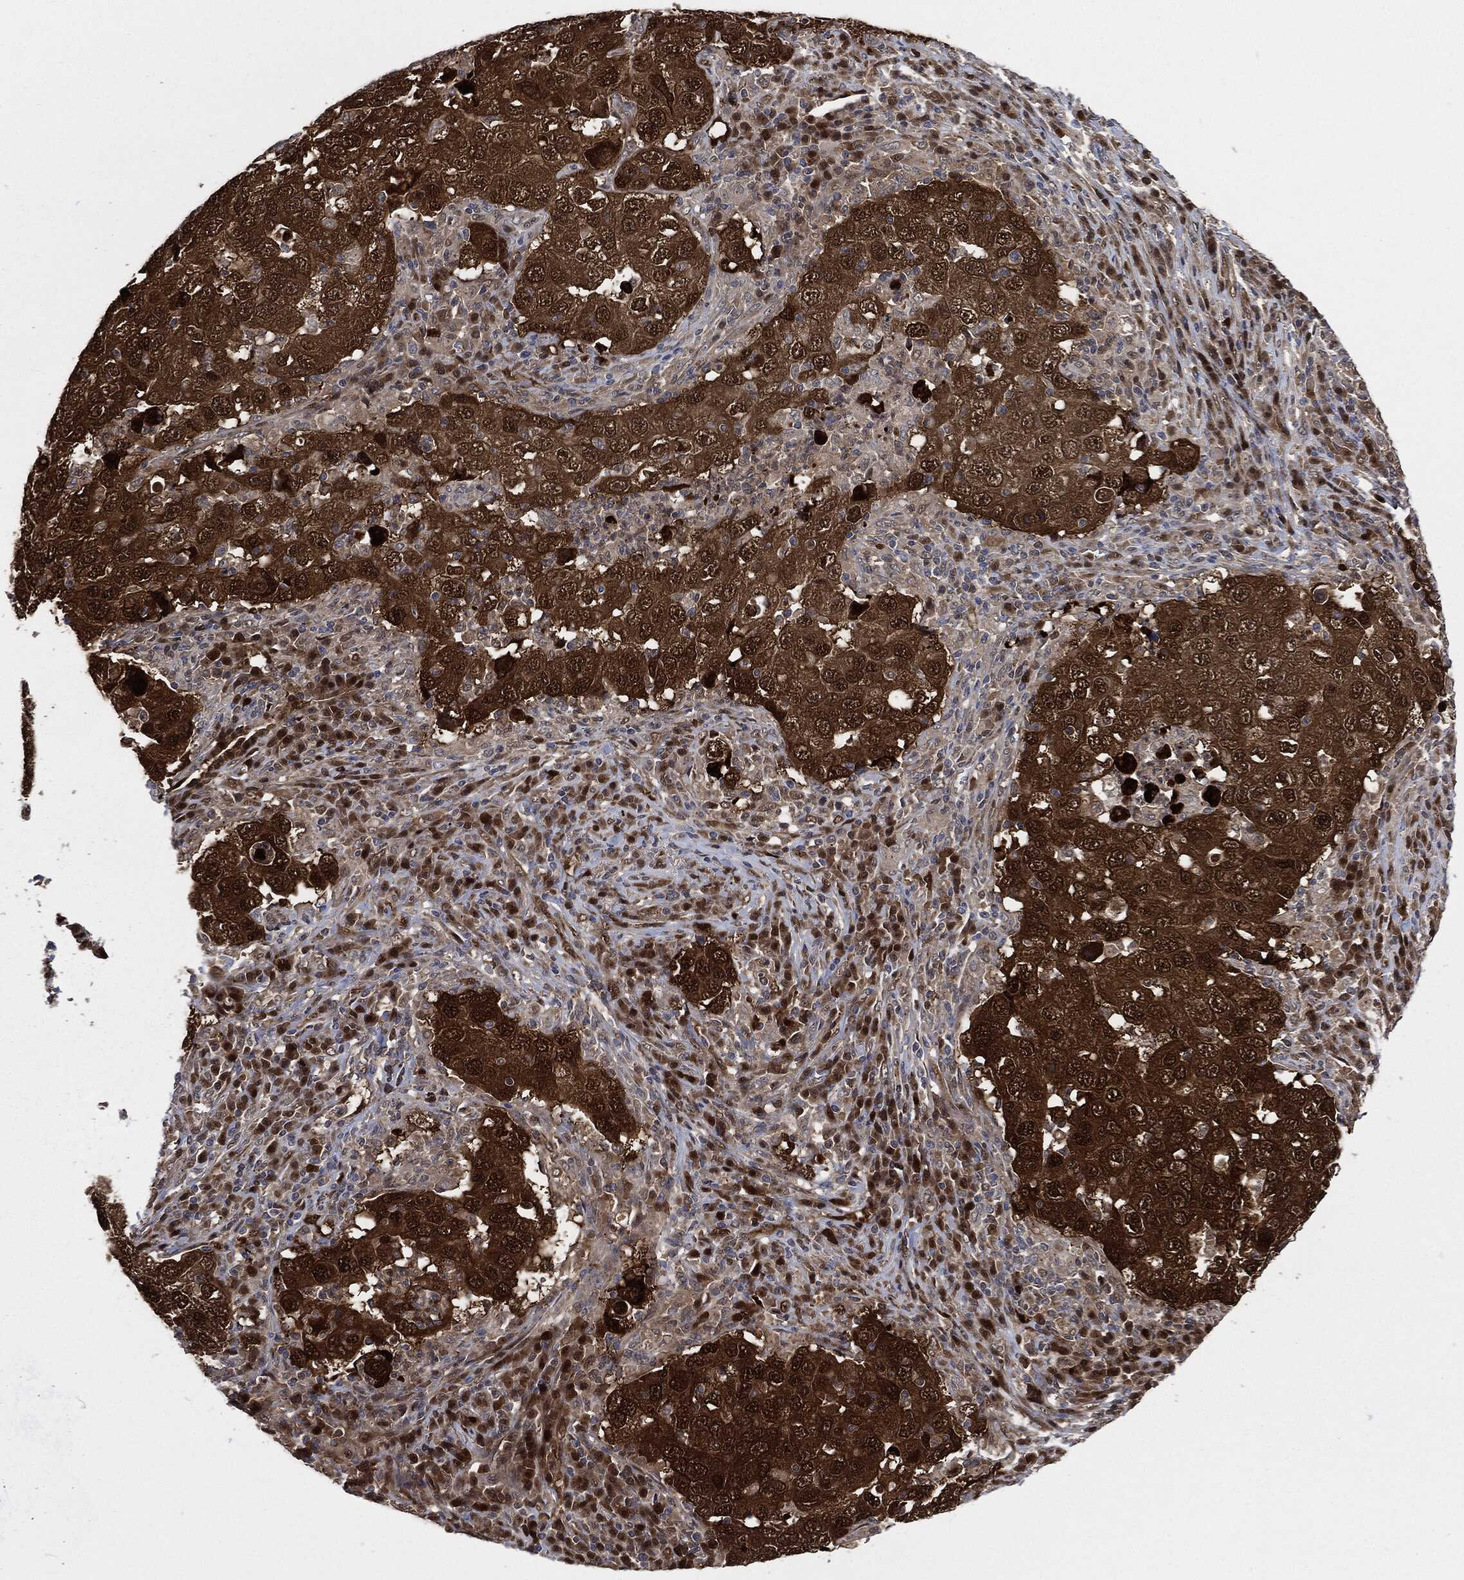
{"staining": {"intensity": "strong", "quantity": "25%-75%", "location": "cytoplasmic/membranous,nuclear"}, "tissue": "lung cancer", "cell_type": "Tumor cells", "image_type": "cancer", "snomed": [{"axis": "morphology", "description": "Adenocarcinoma, NOS"}, {"axis": "topography", "description": "Lung"}], "caption": "This image demonstrates lung cancer stained with immunohistochemistry to label a protein in brown. The cytoplasmic/membranous and nuclear of tumor cells show strong positivity for the protein. Nuclei are counter-stained blue.", "gene": "DCTN1", "patient": {"sex": "male", "age": 73}}